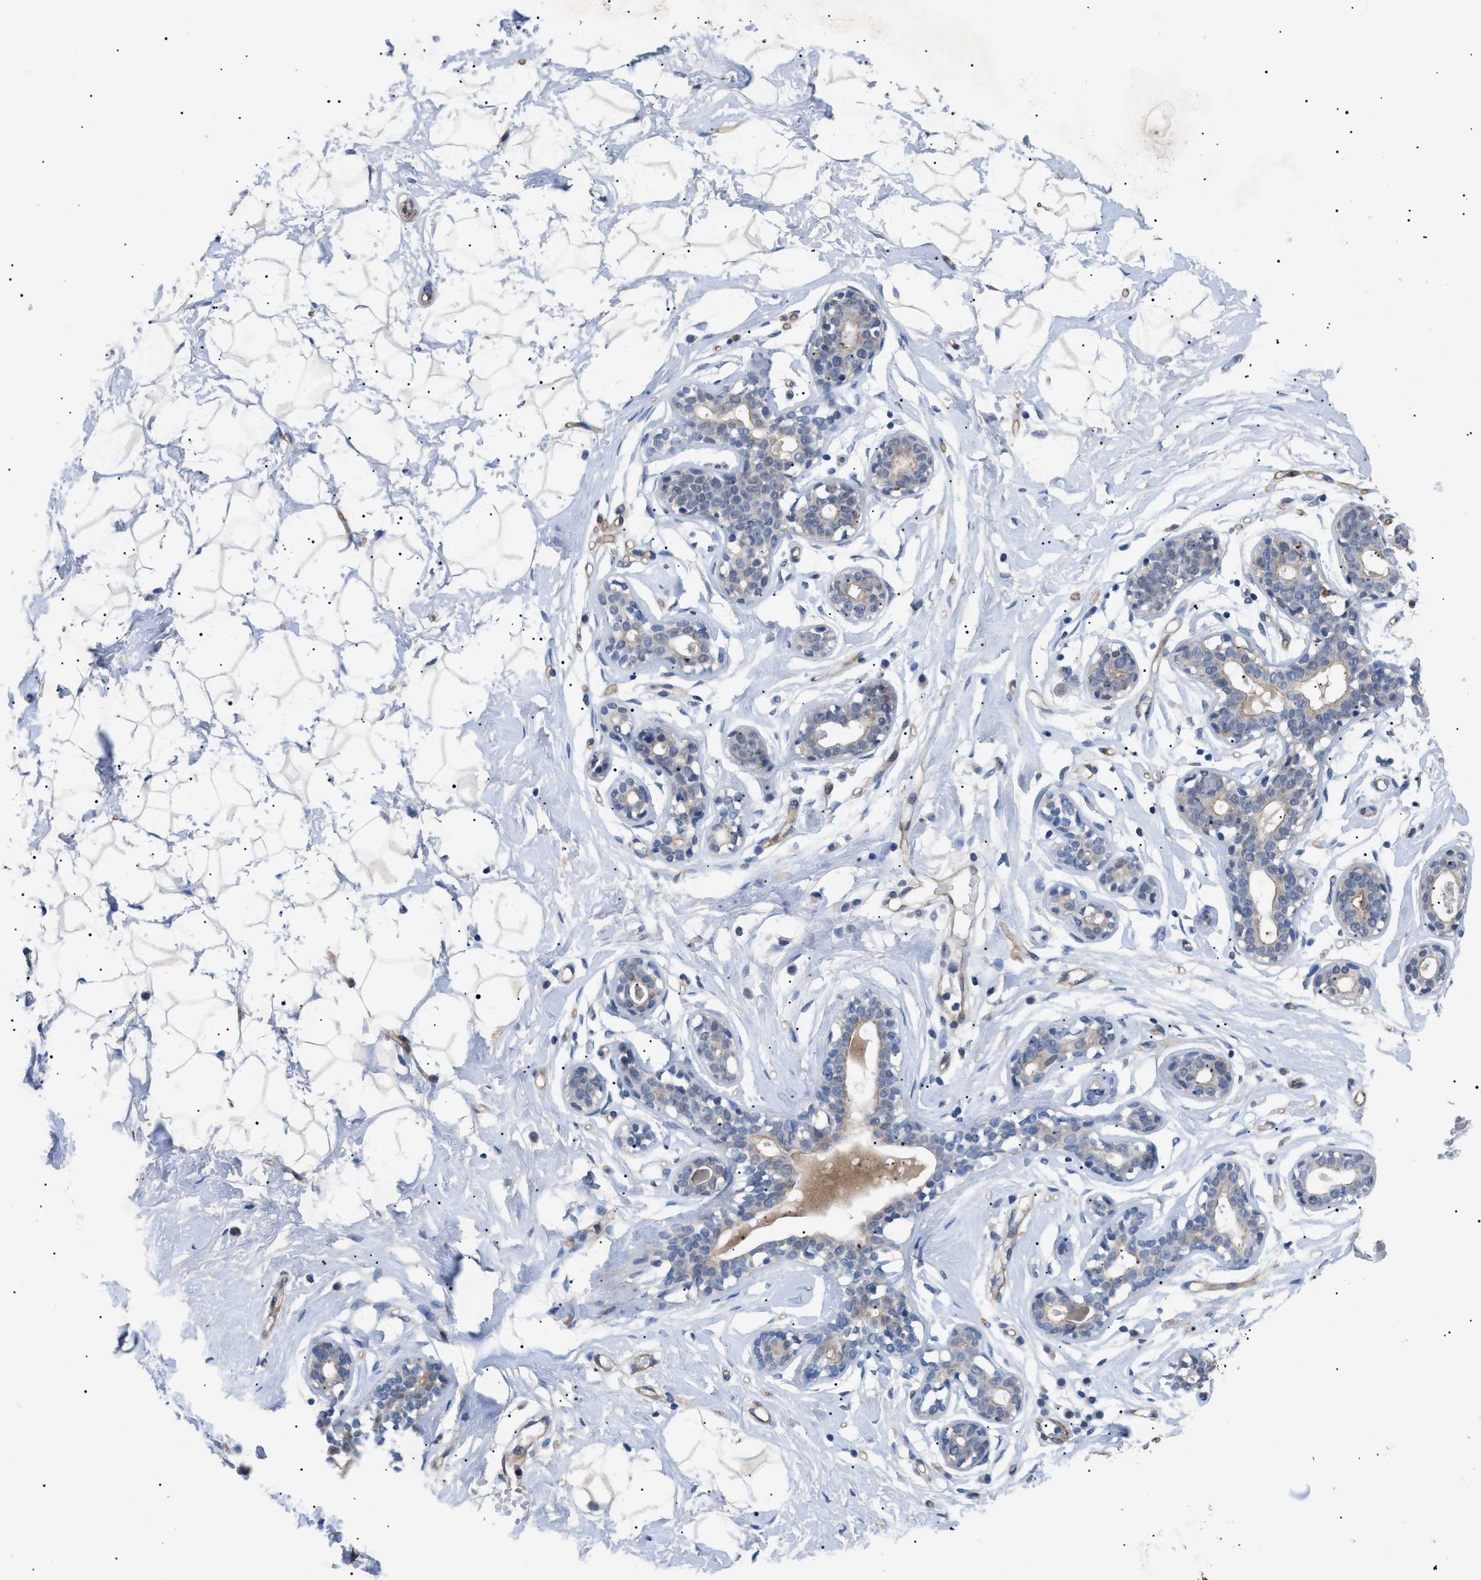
{"staining": {"intensity": "negative", "quantity": "none", "location": "none"}, "tissue": "breast", "cell_type": "Adipocytes", "image_type": "normal", "snomed": [{"axis": "morphology", "description": "Normal tissue, NOS"}, {"axis": "topography", "description": "Breast"}], "caption": "This is a image of immunohistochemistry staining of normal breast, which shows no expression in adipocytes.", "gene": "CRCP", "patient": {"sex": "female", "age": 23}}